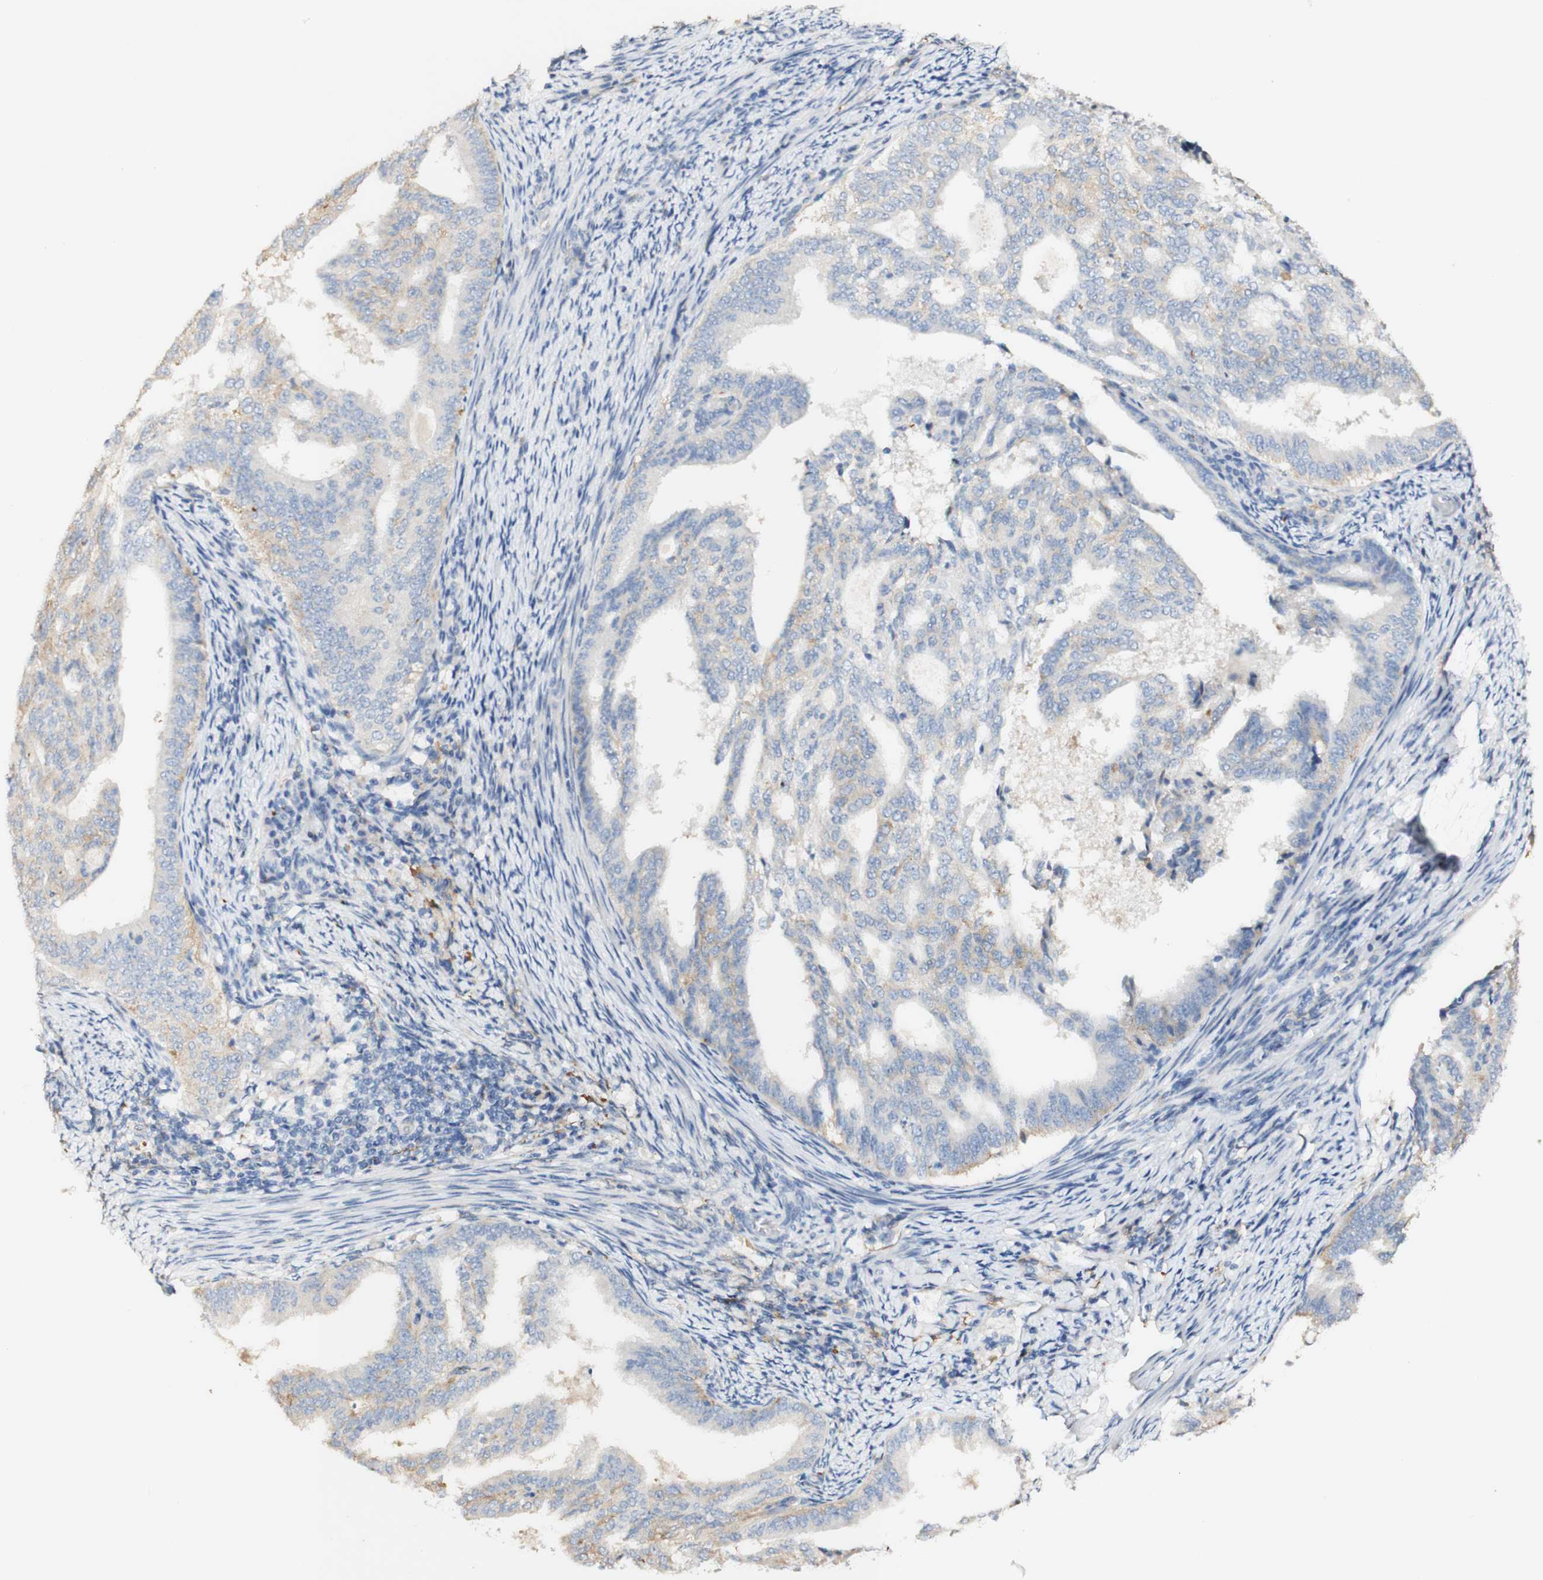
{"staining": {"intensity": "moderate", "quantity": "25%-75%", "location": "cytoplasmic/membranous"}, "tissue": "endometrial cancer", "cell_type": "Tumor cells", "image_type": "cancer", "snomed": [{"axis": "morphology", "description": "Adenocarcinoma, NOS"}, {"axis": "topography", "description": "Endometrium"}], "caption": "A histopathology image of human endometrial adenocarcinoma stained for a protein shows moderate cytoplasmic/membranous brown staining in tumor cells.", "gene": "FCGRT", "patient": {"sex": "female", "age": 58}}